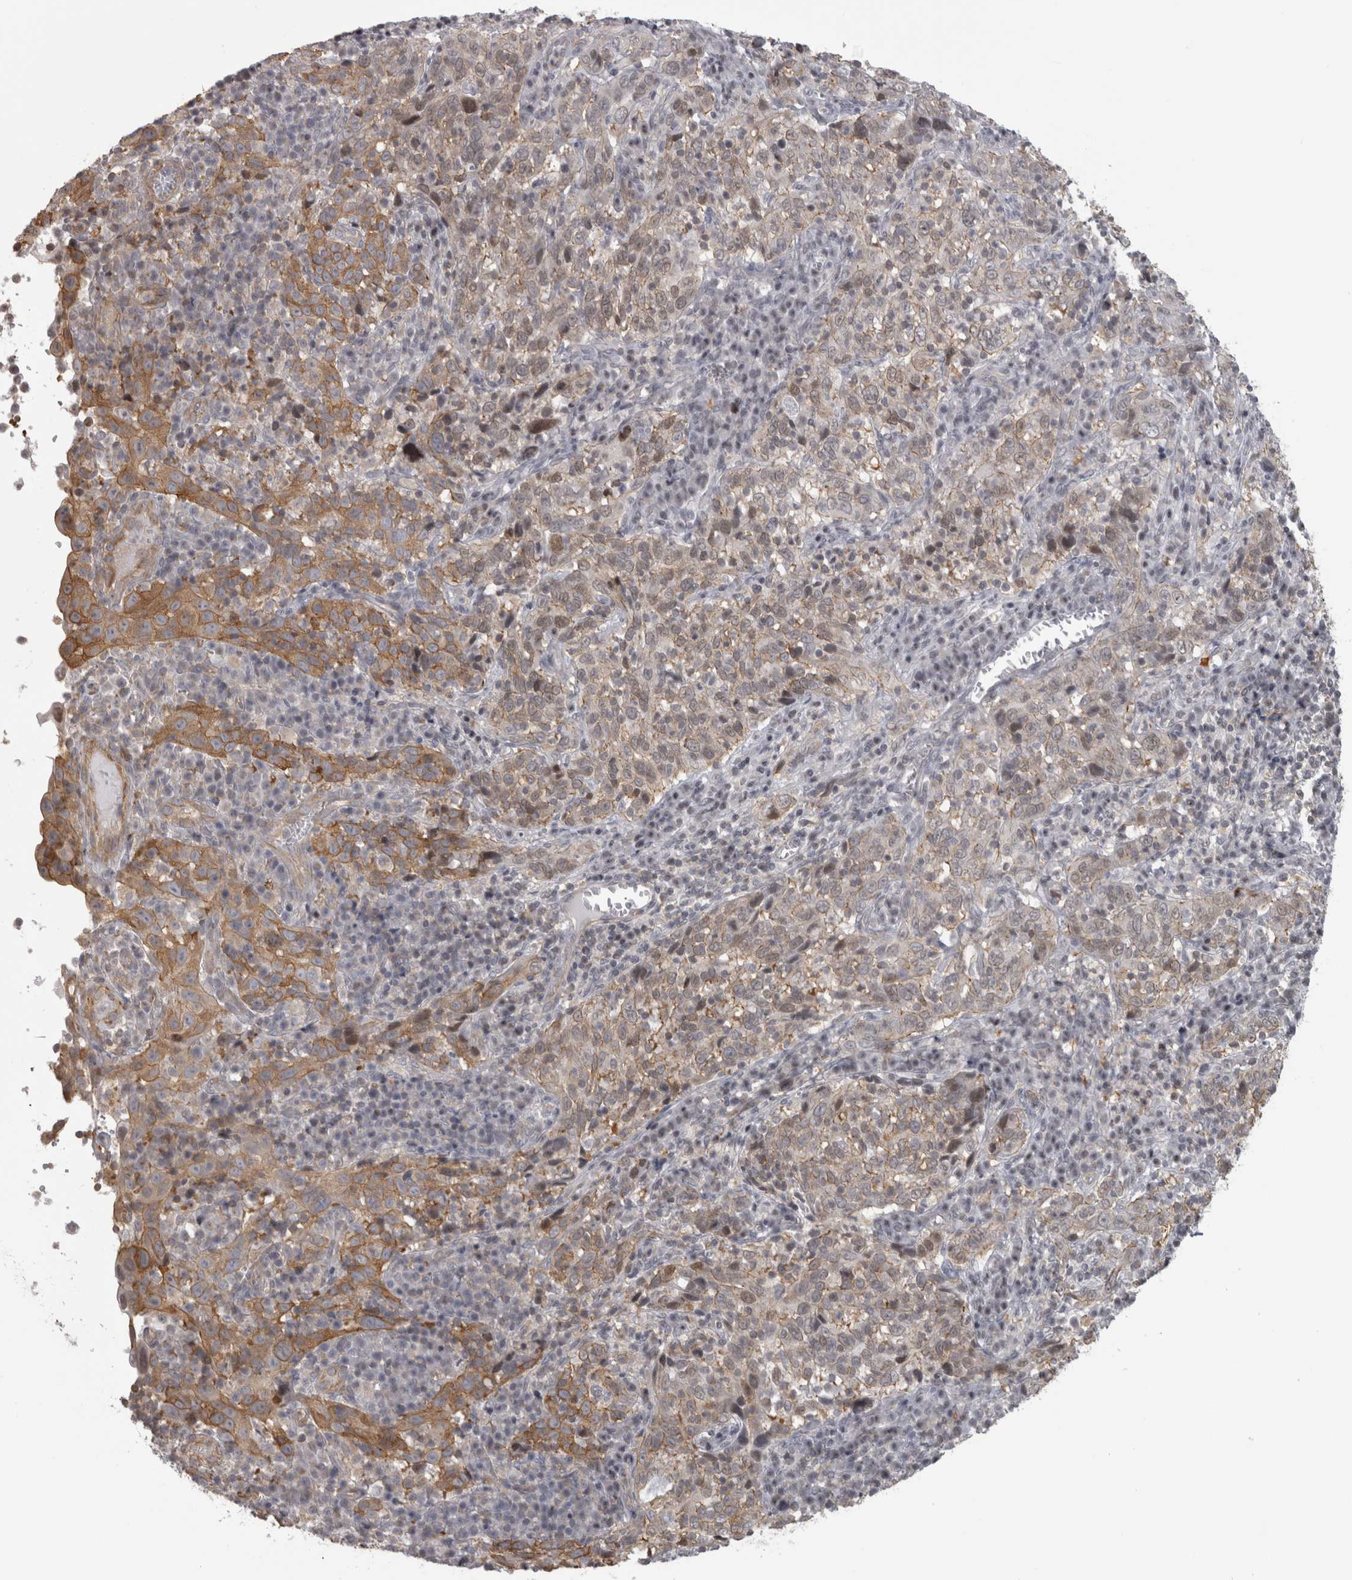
{"staining": {"intensity": "moderate", "quantity": "25%-75%", "location": "cytoplasmic/membranous"}, "tissue": "cervical cancer", "cell_type": "Tumor cells", "image_type": "cancer", "snomed": [{"axis": "morphology", "description": "Squamous cell carcinoma, NOS"}, {"axis": "topography", "description": "Cervix"}], "caption": "A photomicrograph showing moderate cytoplasmic/membranous staining in about 25%-75% of tumor cells in squamous cell carcinoma (cervical), as visualized by brown immunohistochemical staining.", "gene": "PPP1R12B", "patient": {"sex": "female", "age": 46}}